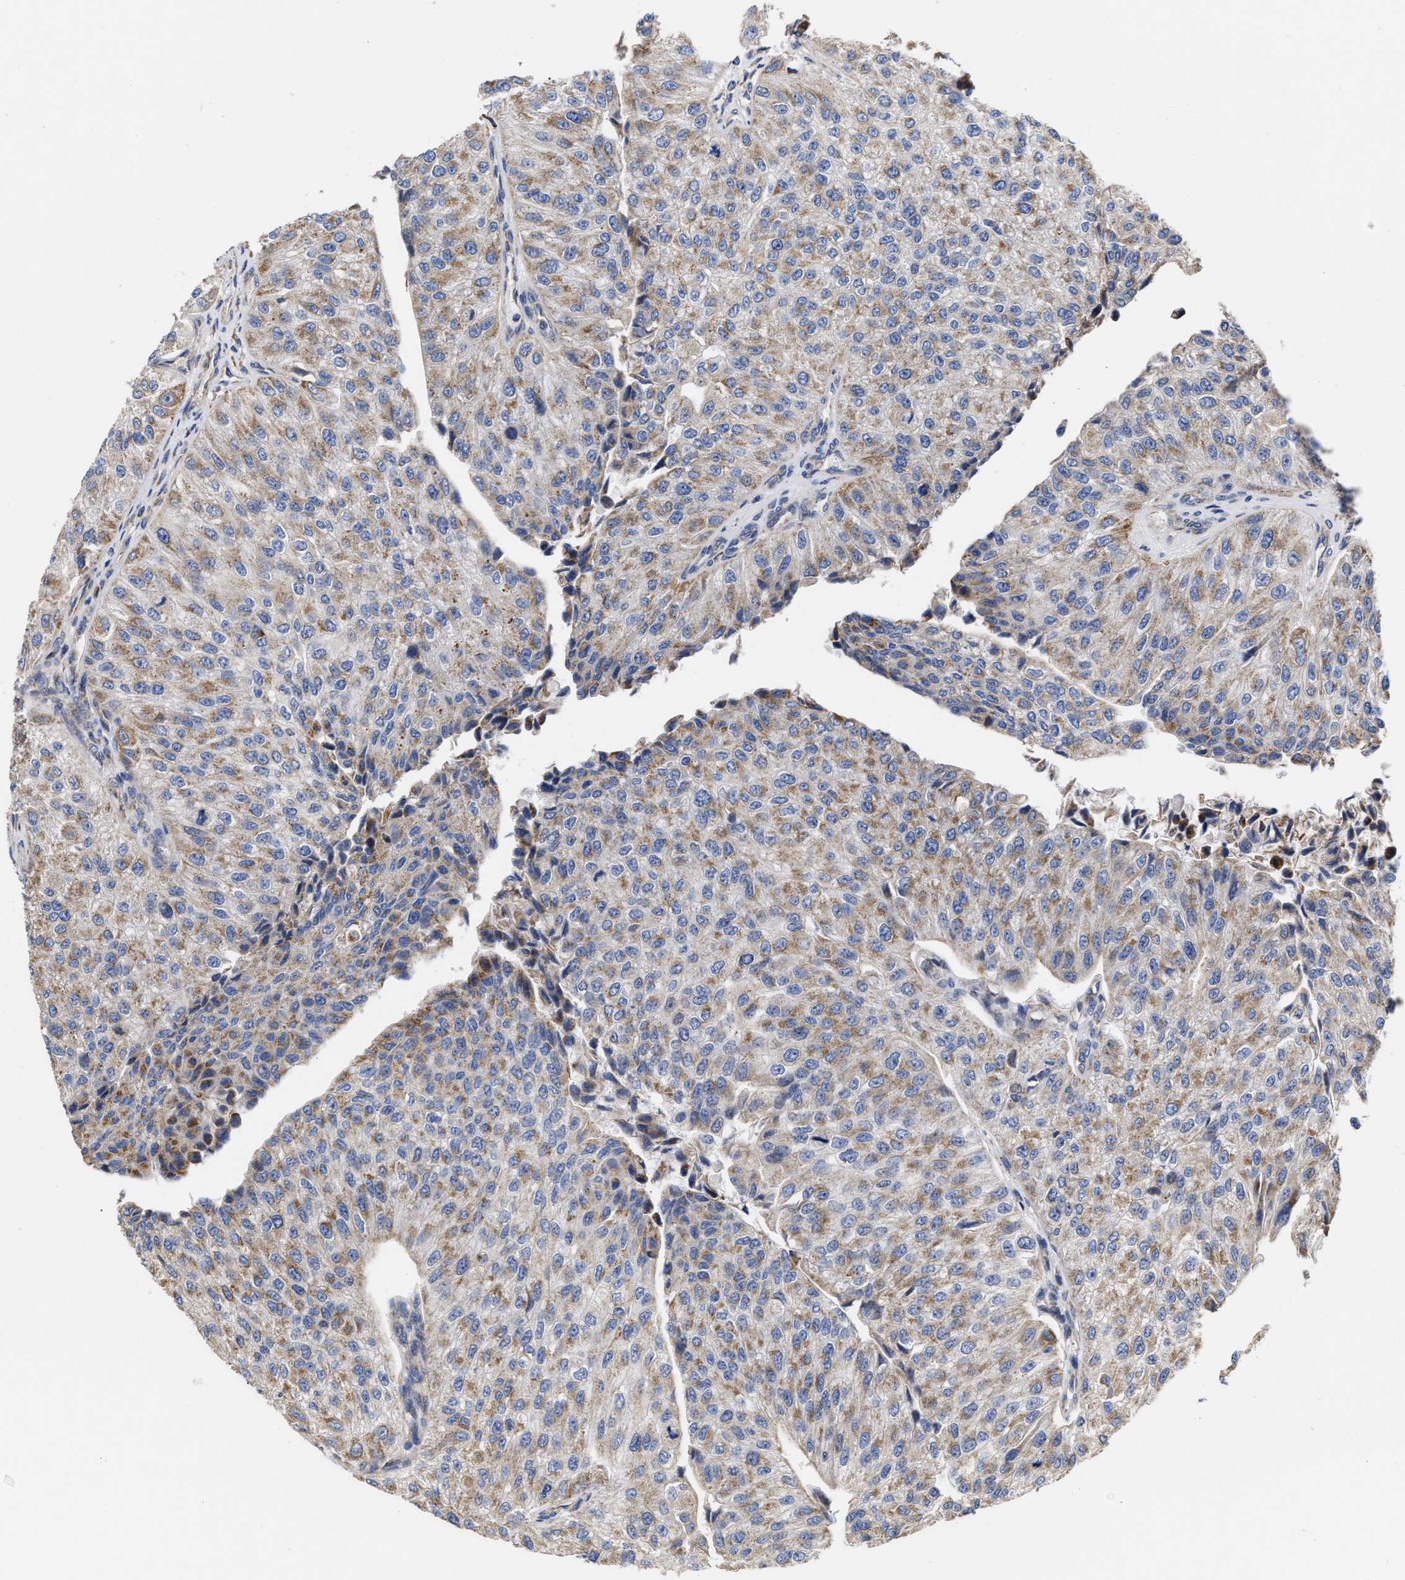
{"staining": {"intensity": "moderate", "quantity": "25%-75%", "location": "cytoplasmic/membranous"}, "tissue": "urothelial cancer", "cell_type": "Tumor cells", "image_type": "cancer", "snomed": [{"axis": "morphology", "description": "Urothelial carcinoma, High grade"}, {"axis": "topography", "description": "Kidney"}, {"axis": "topography", "description": "Urinary bladder"}], "caption": "Tumor cells reveal moderate cytoplasmic/membranous staining in approximately 25%-75% of cells in urothelial cancer.", "gene": "MALSU1", "patient": {"sex": "male", "age": 77}}